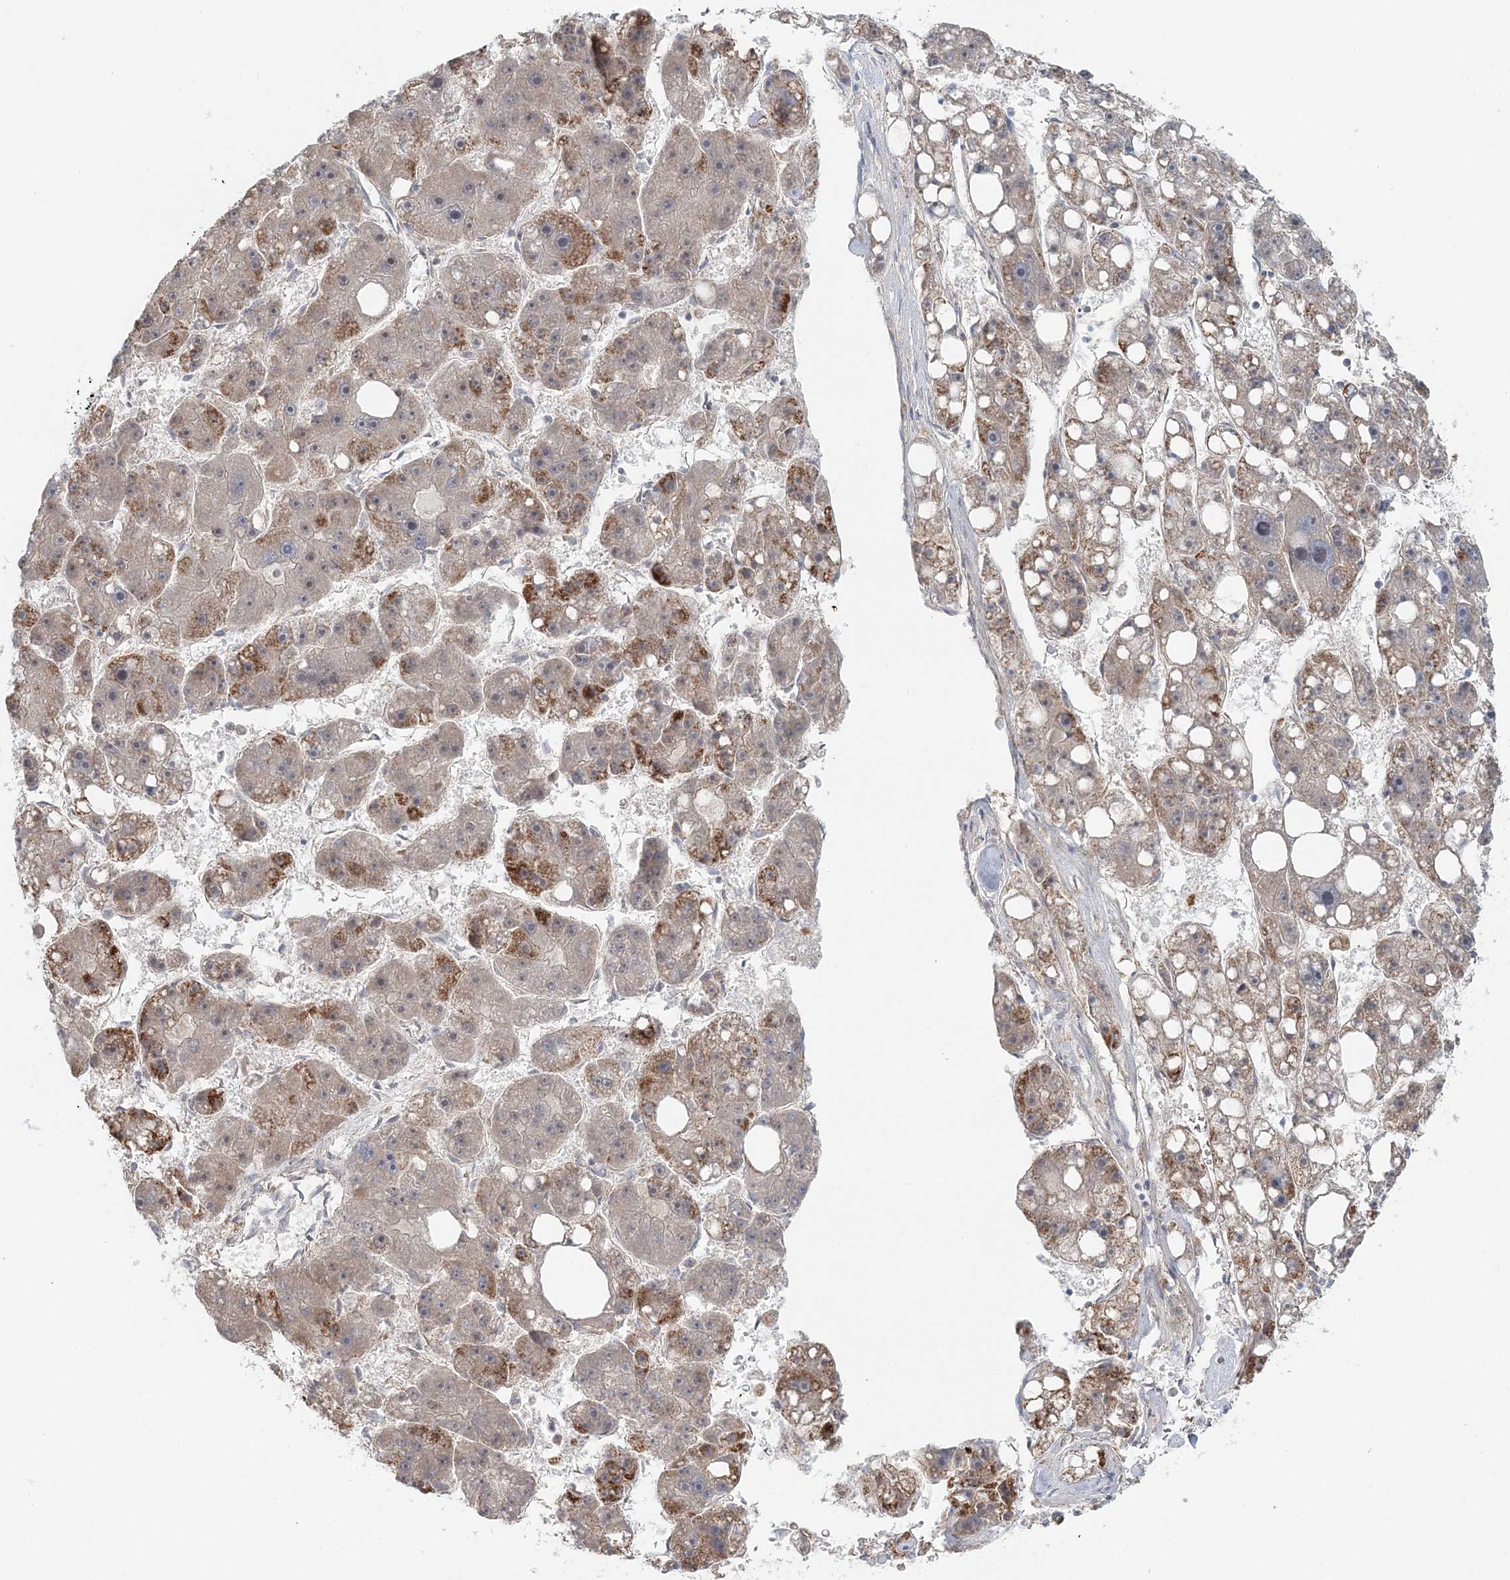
{"staining": {"intensity": "moderate", "quantity": "<25%", "location": "cytoplasmic/membranous"}, "tissue": "liver cancer", "cell_type": "Tumor cells", "image_type": "cancer", "snomed": [{"axis": "morphology", "description": "Carcinoma, Hepatocellular, NOS"}, {"axis": "topography", "description": "Liver"}], "caption": "Immunohistochemical staining of liver hepatocellular carcinoma demonstrates low levels of moderate cytoplasmic/membranous protein expression in approximately <25% of tumor cells.", "gene": "RNF150", "patient": {"sex": "female", "age": 61}}